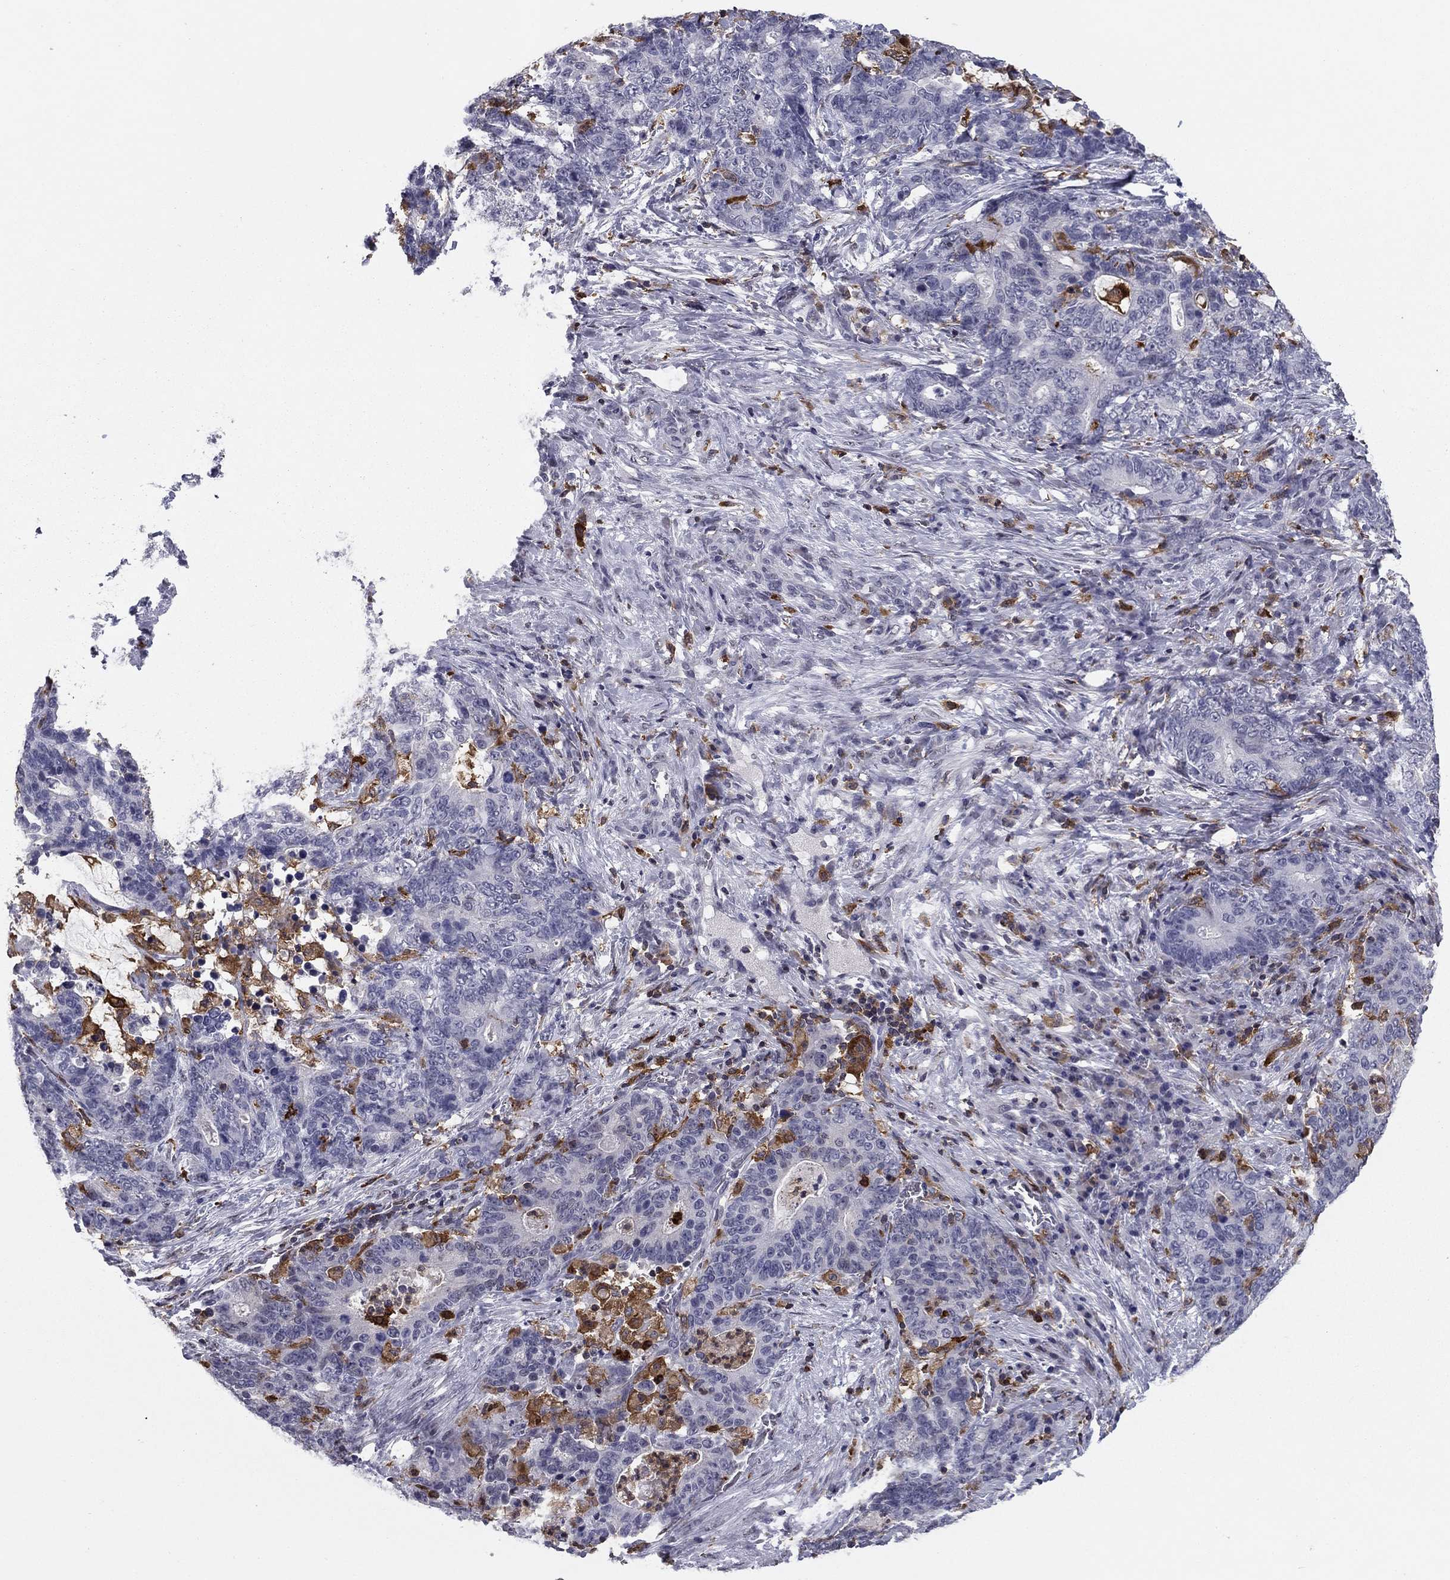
{"staining": {"intensity": "negative", "quantity": "none", "location": "none"}, "tissue": "stomach cancer", "cell_type": "Tumor cells", "image_type": "cancer", "snomed": [{"axis": "morphology", "description": "Normal tissue, NOS"}, {"axis": "morphology", "description": "Adenocarcinoma, NOS"}, {"axis": "topography", "description": "Stomach"}], "caption": "High magnification brightfield microscopy of stomach cancer stained with DAB (brown) and counterstained with hematoxylin (blue): tumor cells show no significant staining.", "gene": "PLCB2", "patient": {"sex": "female", "age": 64}}